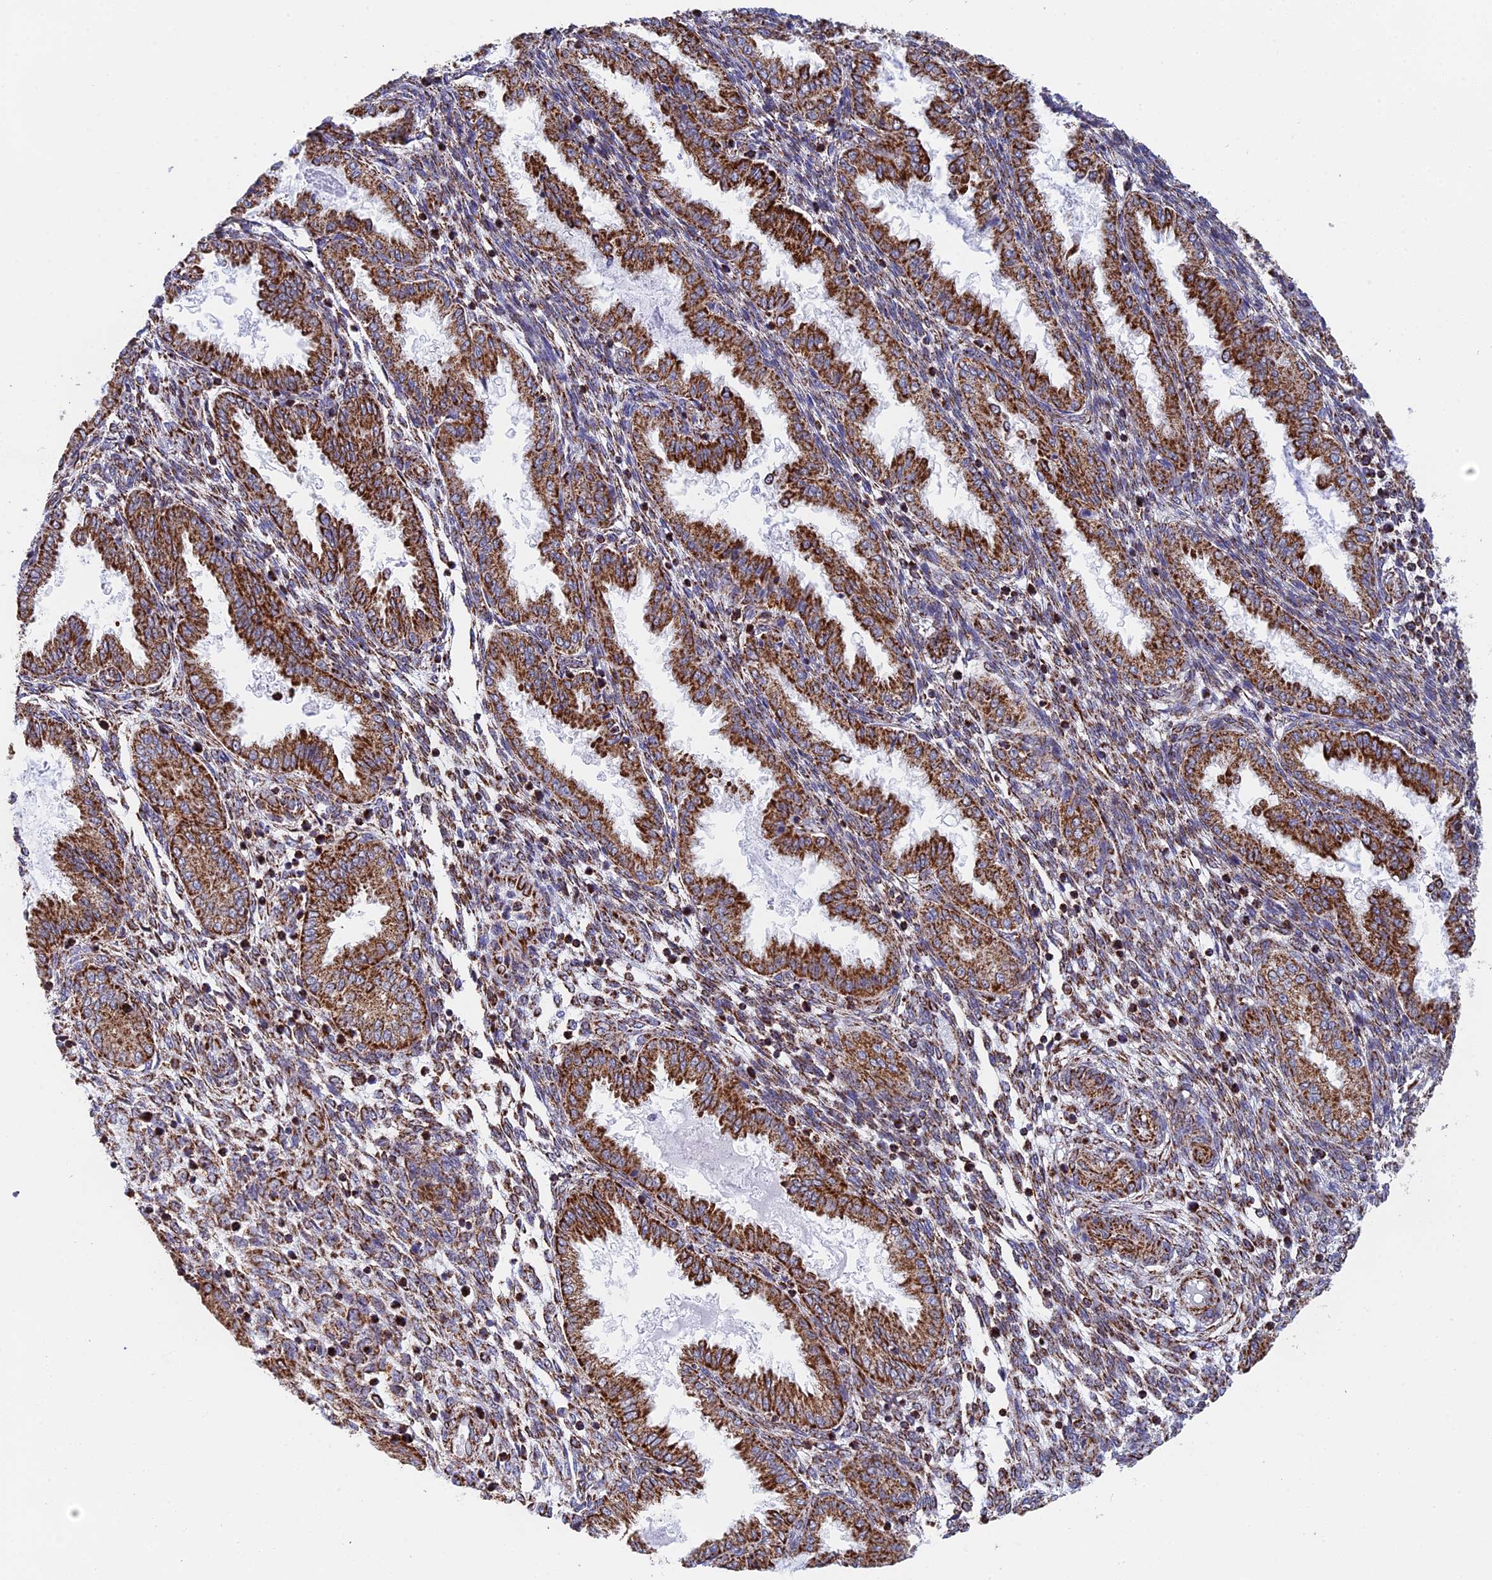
{"staining": {"intensity": "moderate", "quantity": "25%-75%", "location": "cytoplasmic/membranous"}, "tissue": "endometrium", "cell_type": "Cells in endometrial stroma", "image_type": "normal", "snomed": [{"axis": "morphology", "description": "Normal tissue, NOS"}, {"axis": "topography", "description": "Endometrium"}], "caption": "High-power microscopy captured an immunohistochemistry (IHC) photomicrograph of benign endometrium, revealing moderate cytoplasmic/membranous staining in approximately 25%-75% of cells in endometrial stroma.", "gene": "CDC16", "patient": {"sex": "female", "age": 33}}